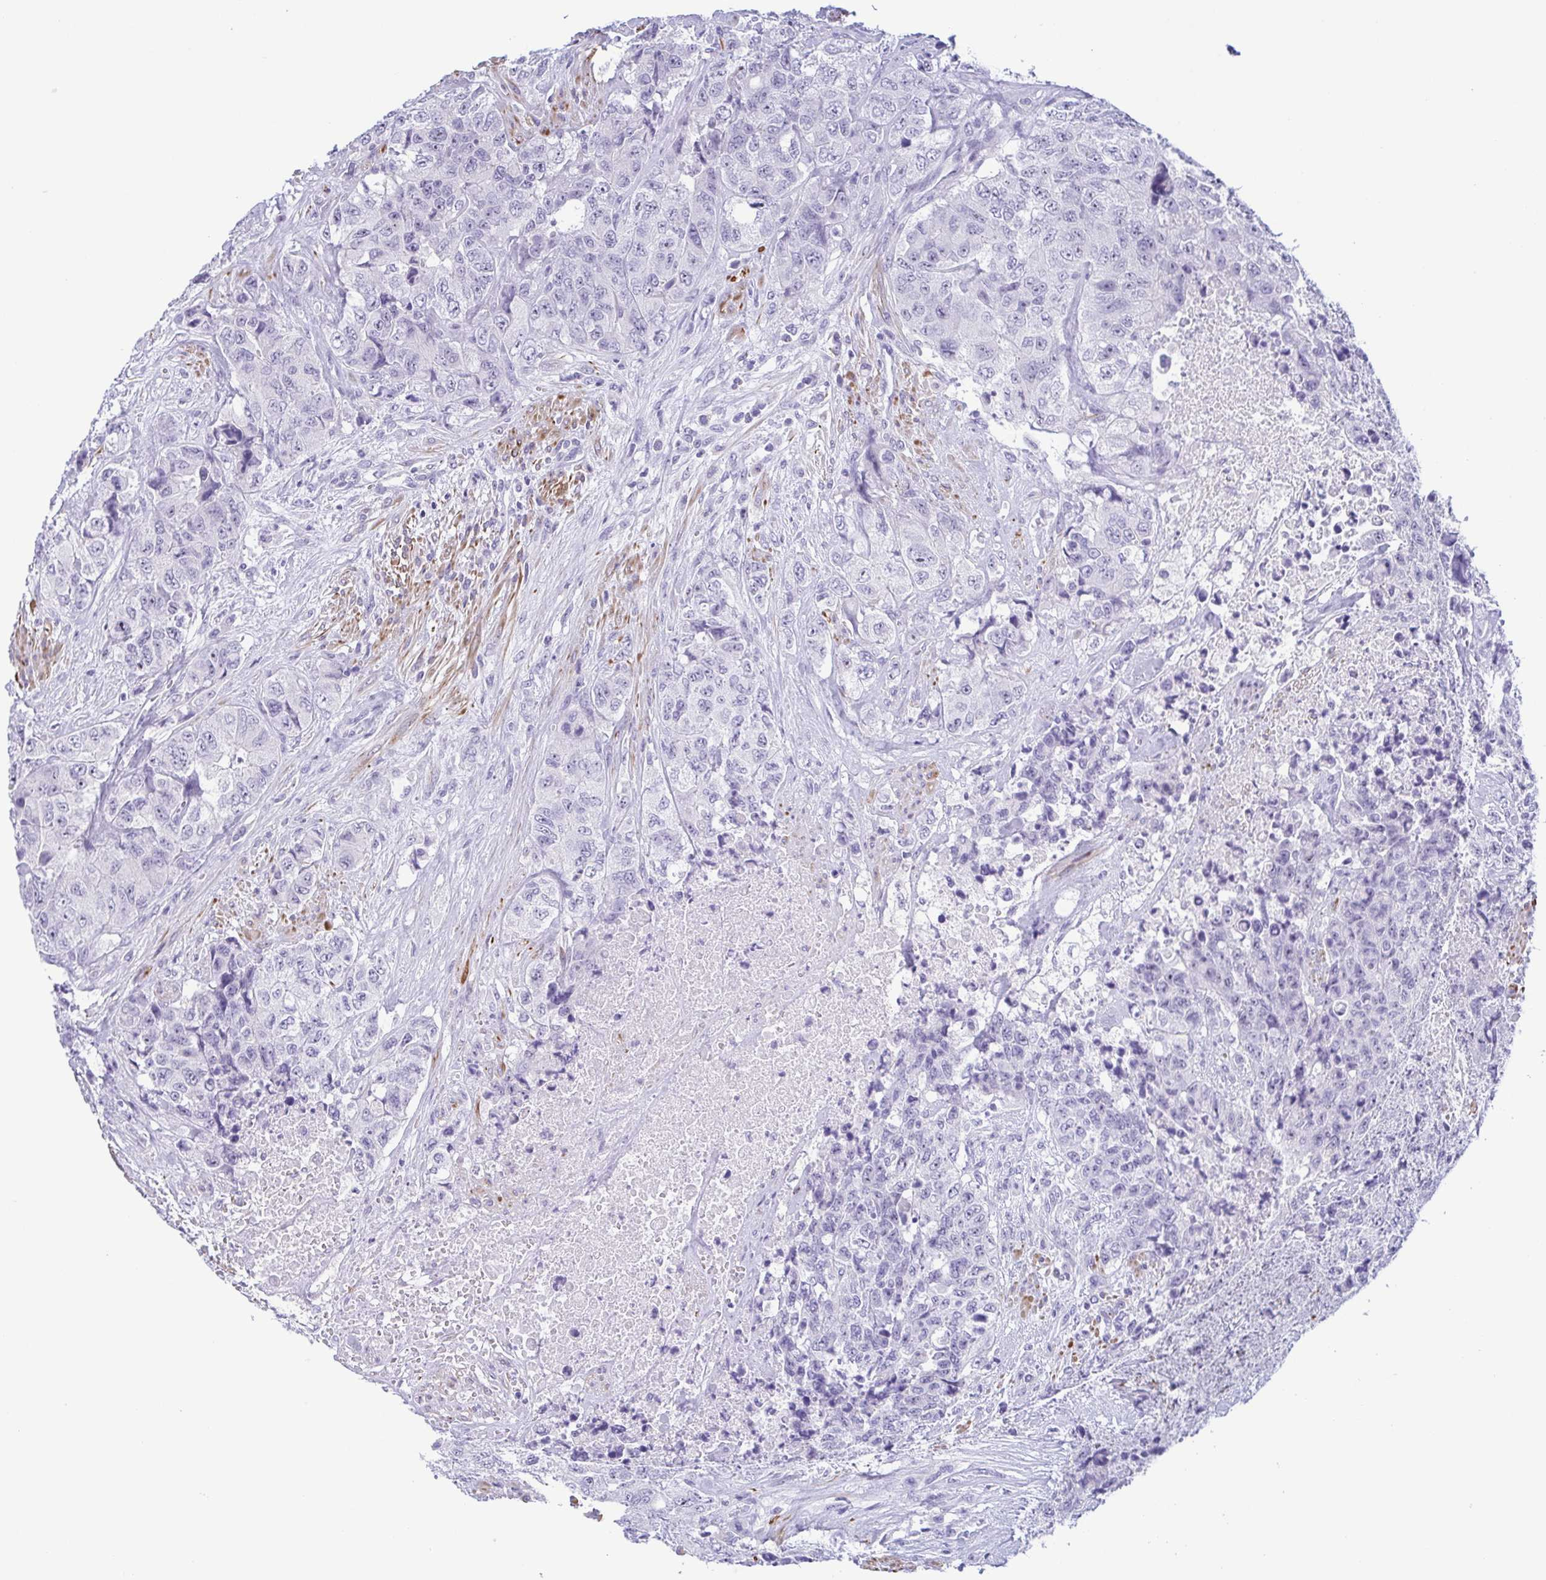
{"staining": {"intensity": "negative", "quantity": "none", "location": "none"}, "tissue": "urothelial cancer", "cell_type": "Tumor cells", "image_type": "cancer", "snomed": [{"axis": "morphology", "description": "Urothelial carcinoma, High grade"}, {"axis": "topography", "description": "Urinary bladder"}], "caption": "This photomicrograph is of urothelial carcinoma (high-grade) stained with IHC to label a protein in brown with the nuclei are counter-stained blue. There is no expression in tumor cells.", "gene": "MYL7", "patient": {"sex": "female", "age": 78}}